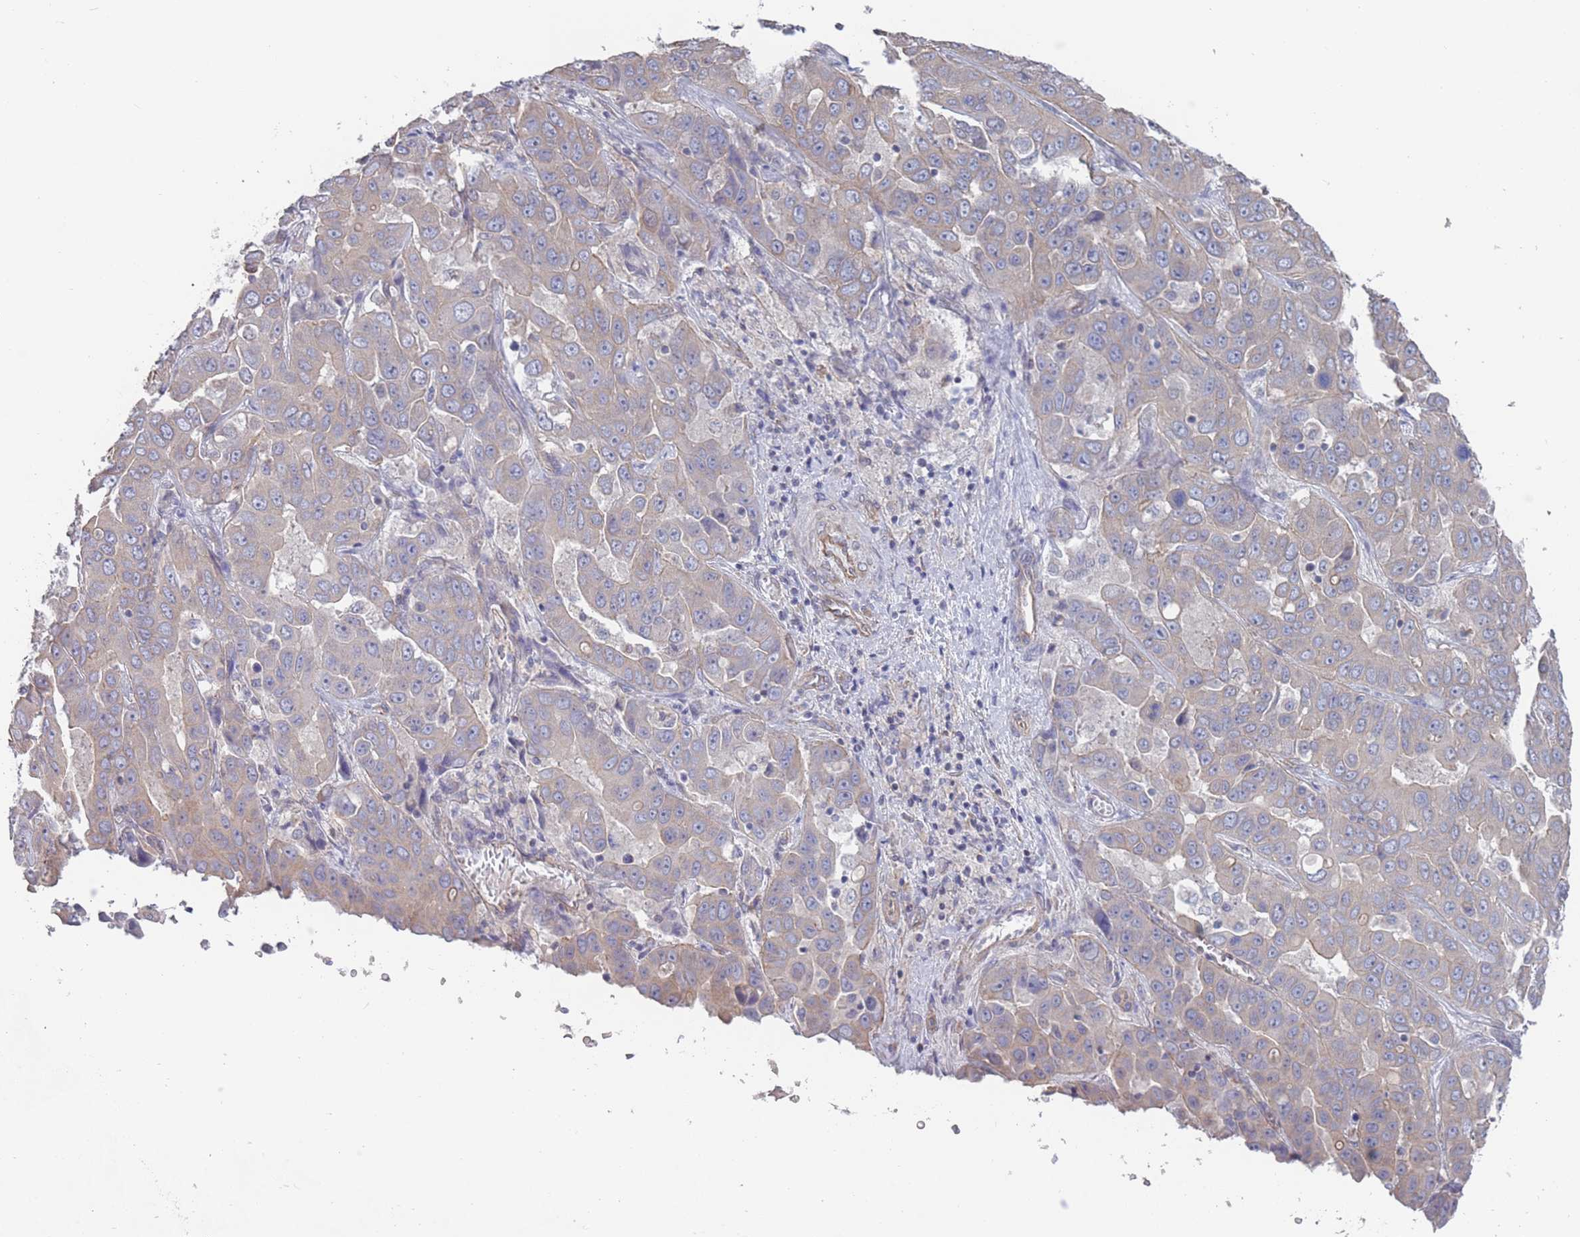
{"staining": {"intensity": "weak", "quantity": "<25%", "location": "cytoplasmic/membranous"}, "tissue": "liver cancer", "cell_type": "Tumor cells", "image_type": "cancer", "snomed": [{"axis": "morphology", "description": "Cholangiocarcinoma"}, {"axis": "topography", "description": "Liver"}], "caption": "High magnification brightfield microscopy of liver cancer (cholangiocarcinoma) stained with DAB (3,3'-diaminobenzidine) (brown) and counterstained with hematoxylin (blue): tumor cells show no significant staining.", "gene": "SLC1A6", "patient": {"sex": "female", "age": 52}}